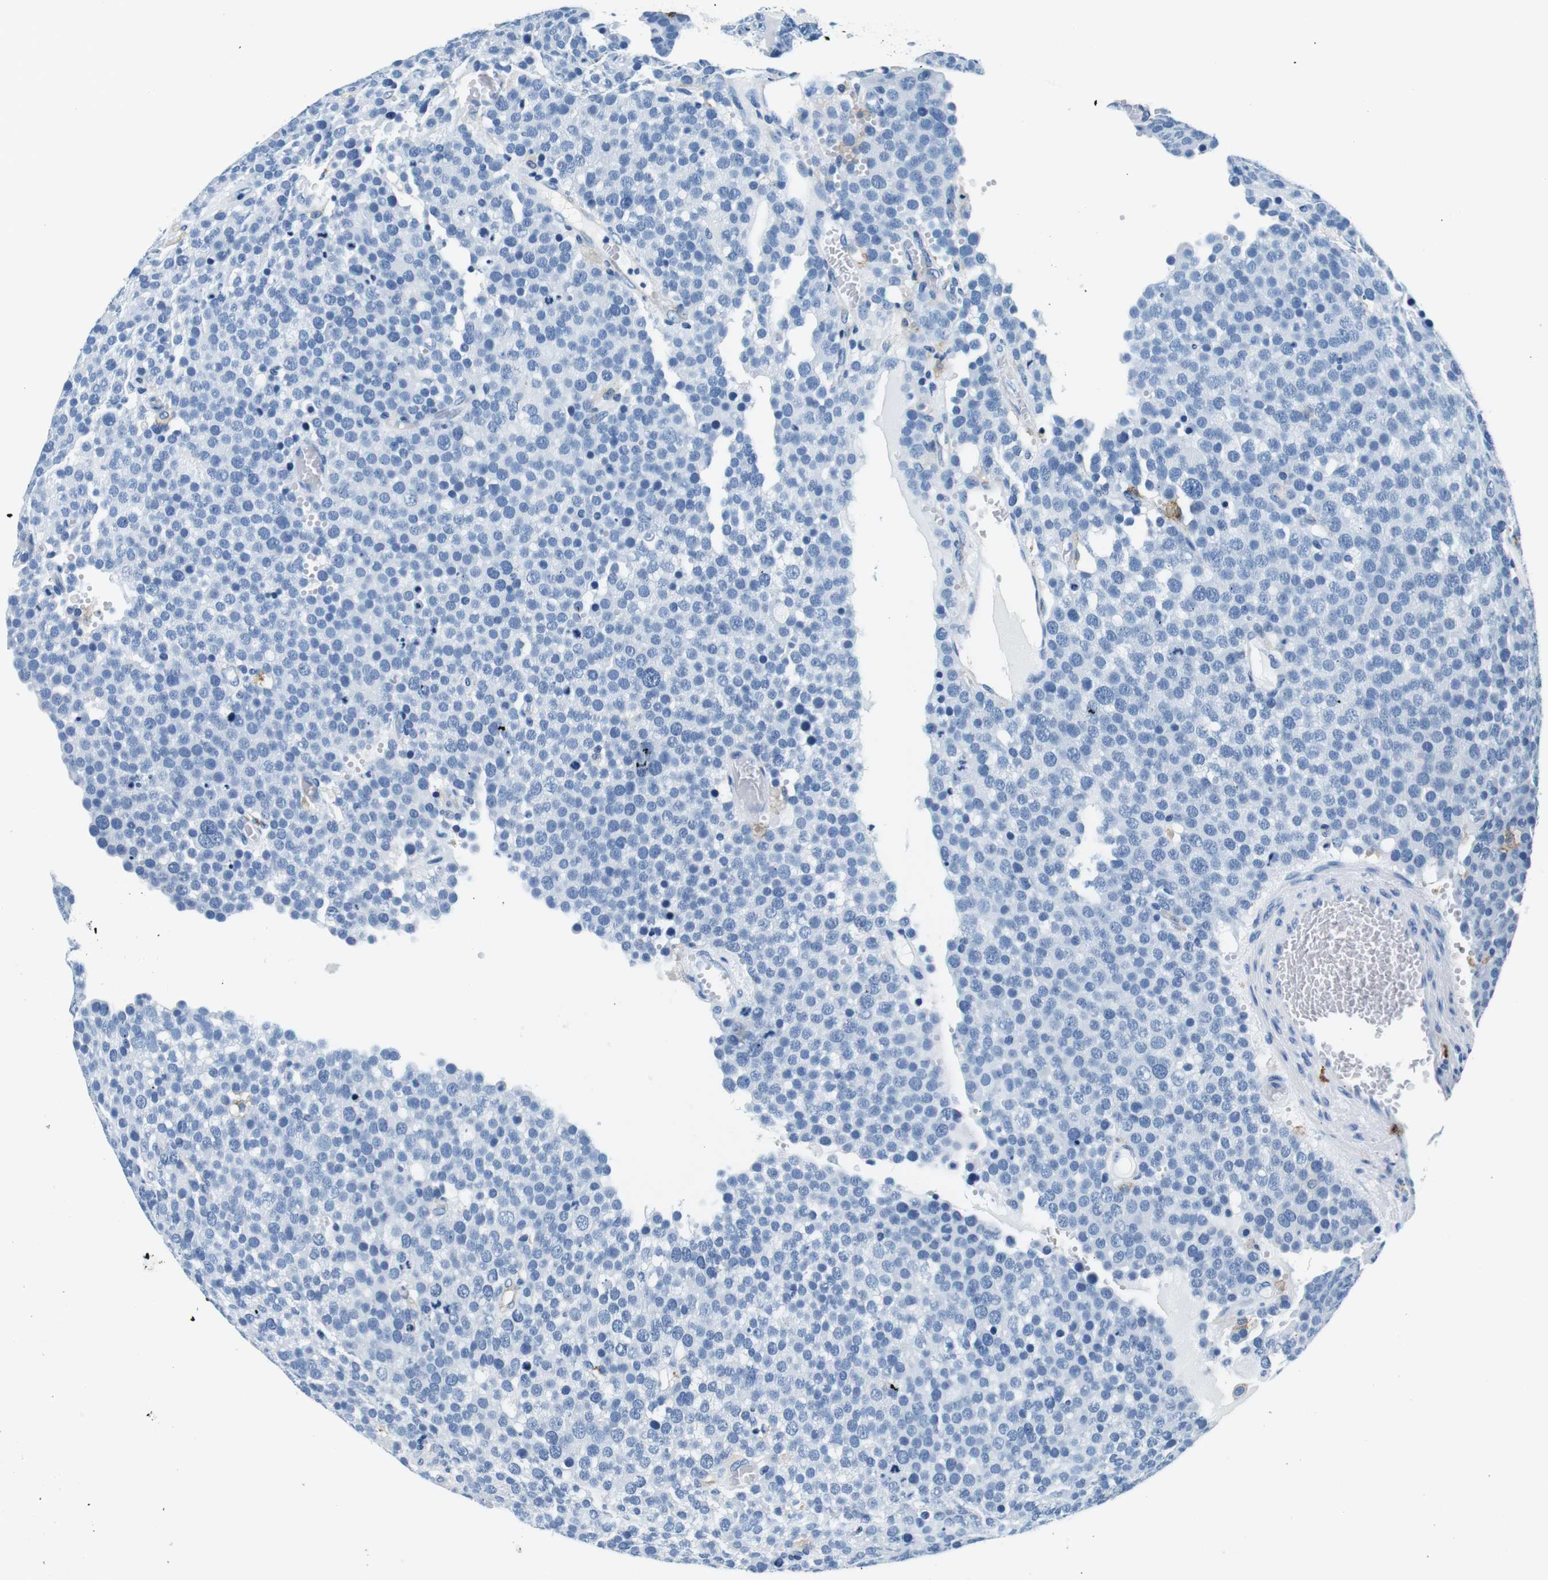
{"staining": {"intensity": "negative", "quantity": "none", "location": "none"}, "tissue": "testis cancer", "cell_type": "Tumor cells", "image_type": "cancer", "snomed": [{"axis": "morphology", "description": "Normal tissue, NOS"}, {"axis": "morphology", "description": "Seminoma, NOS"}, {"axis": "topography", "description": "Testis"}], "caption": "Protein analysis of seminoma (testis) exhibits no significant expression in tumor cells.", "gene": "HLA-DRB1", "patient": {"sex": "male", "age": 71}}